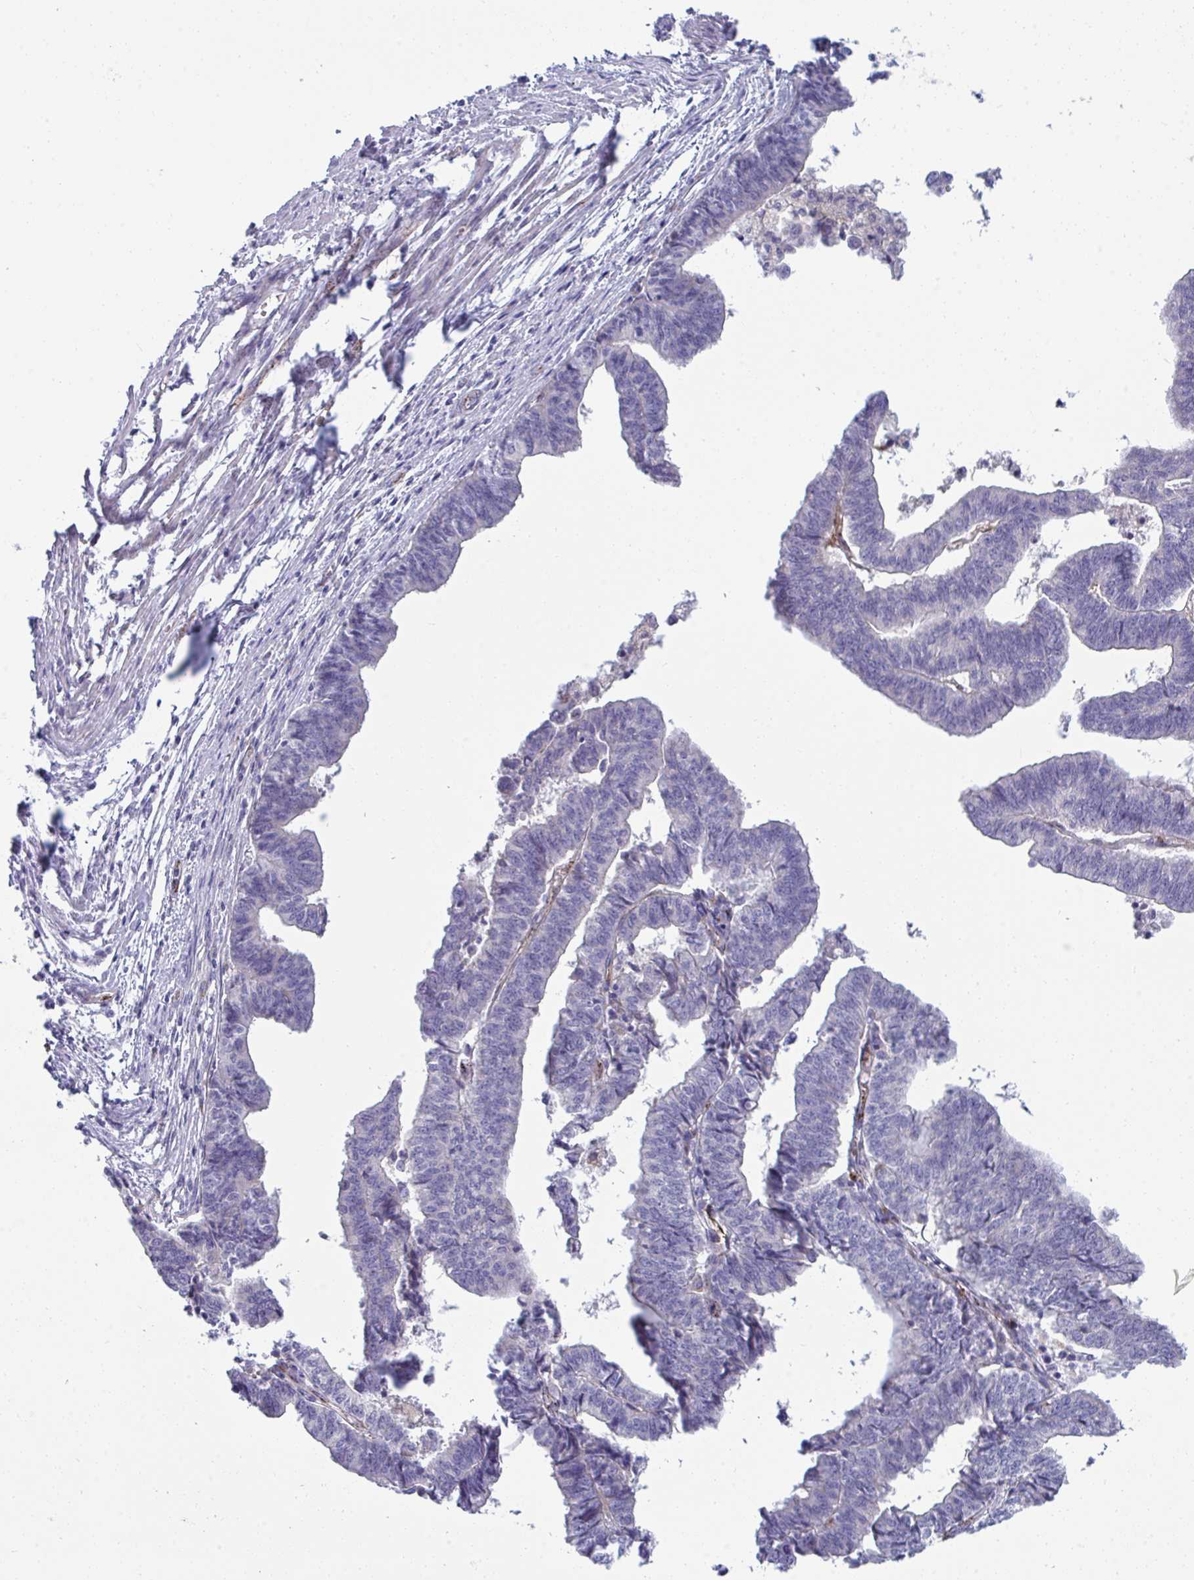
{"staining": {"intensity": "negative", "quantity": "none", "location": "none"}, "tissue": "endometrial cancer", "cell_type": "Tumor cells", "image_type": "cancer", "snomed": [{"axis": "morphology", "description": "Adenocarcinoma, NOS"}, {"axis": "topography", "description": "Endometrium"}], "caption": "Immunohistochemistry (IHC) of endometrial adenocarcinoma demonstrates no staining in tumor cells. Nuclei are stained in blue.", "gene": "TOR1AIP2", "patient": {"sex": "female", "age": 65}}